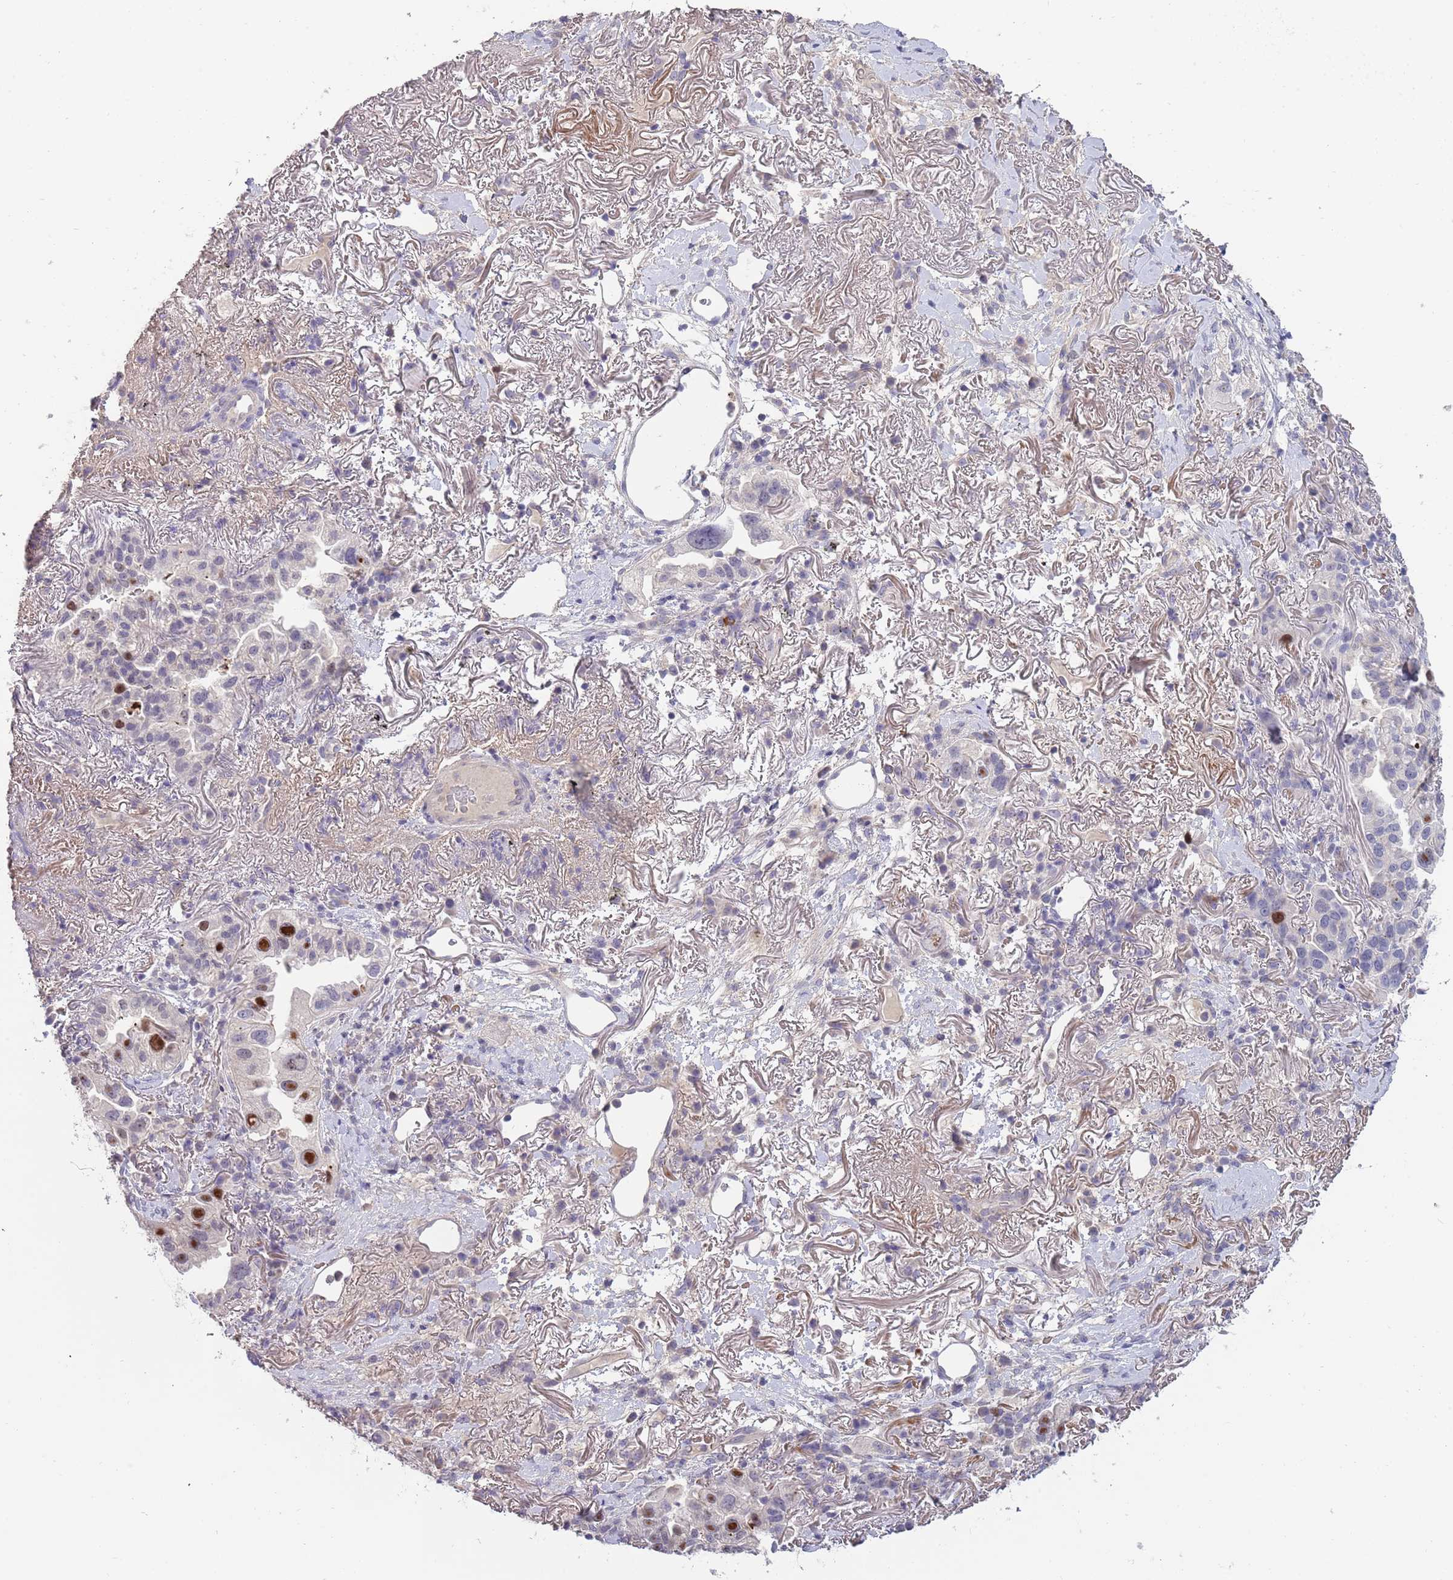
{"staining": {"intensity": "strong", "quantity": "<25%", "location": "nuclear"}, "tissue": "lung cancer", "cell_type": "Tumor cells", "image_type": "cancer", "snomed": [{"axis": "morphology", "description": "Adenocarcinoma, NOS"}, {"axis": "topography", "description": "Lung"}], "caption": "High-magnification brightfield microscopy of lung cancer stained with DAB (3,3'-diaminobenzidine) (brown) and counterstained with hematoxylin (blue). tumor cells exhibit strong nuclear expression is appreciated in about<25% of cells.", "gene": "PIMREG", "patient": {"sex": "female", "age": 69}}